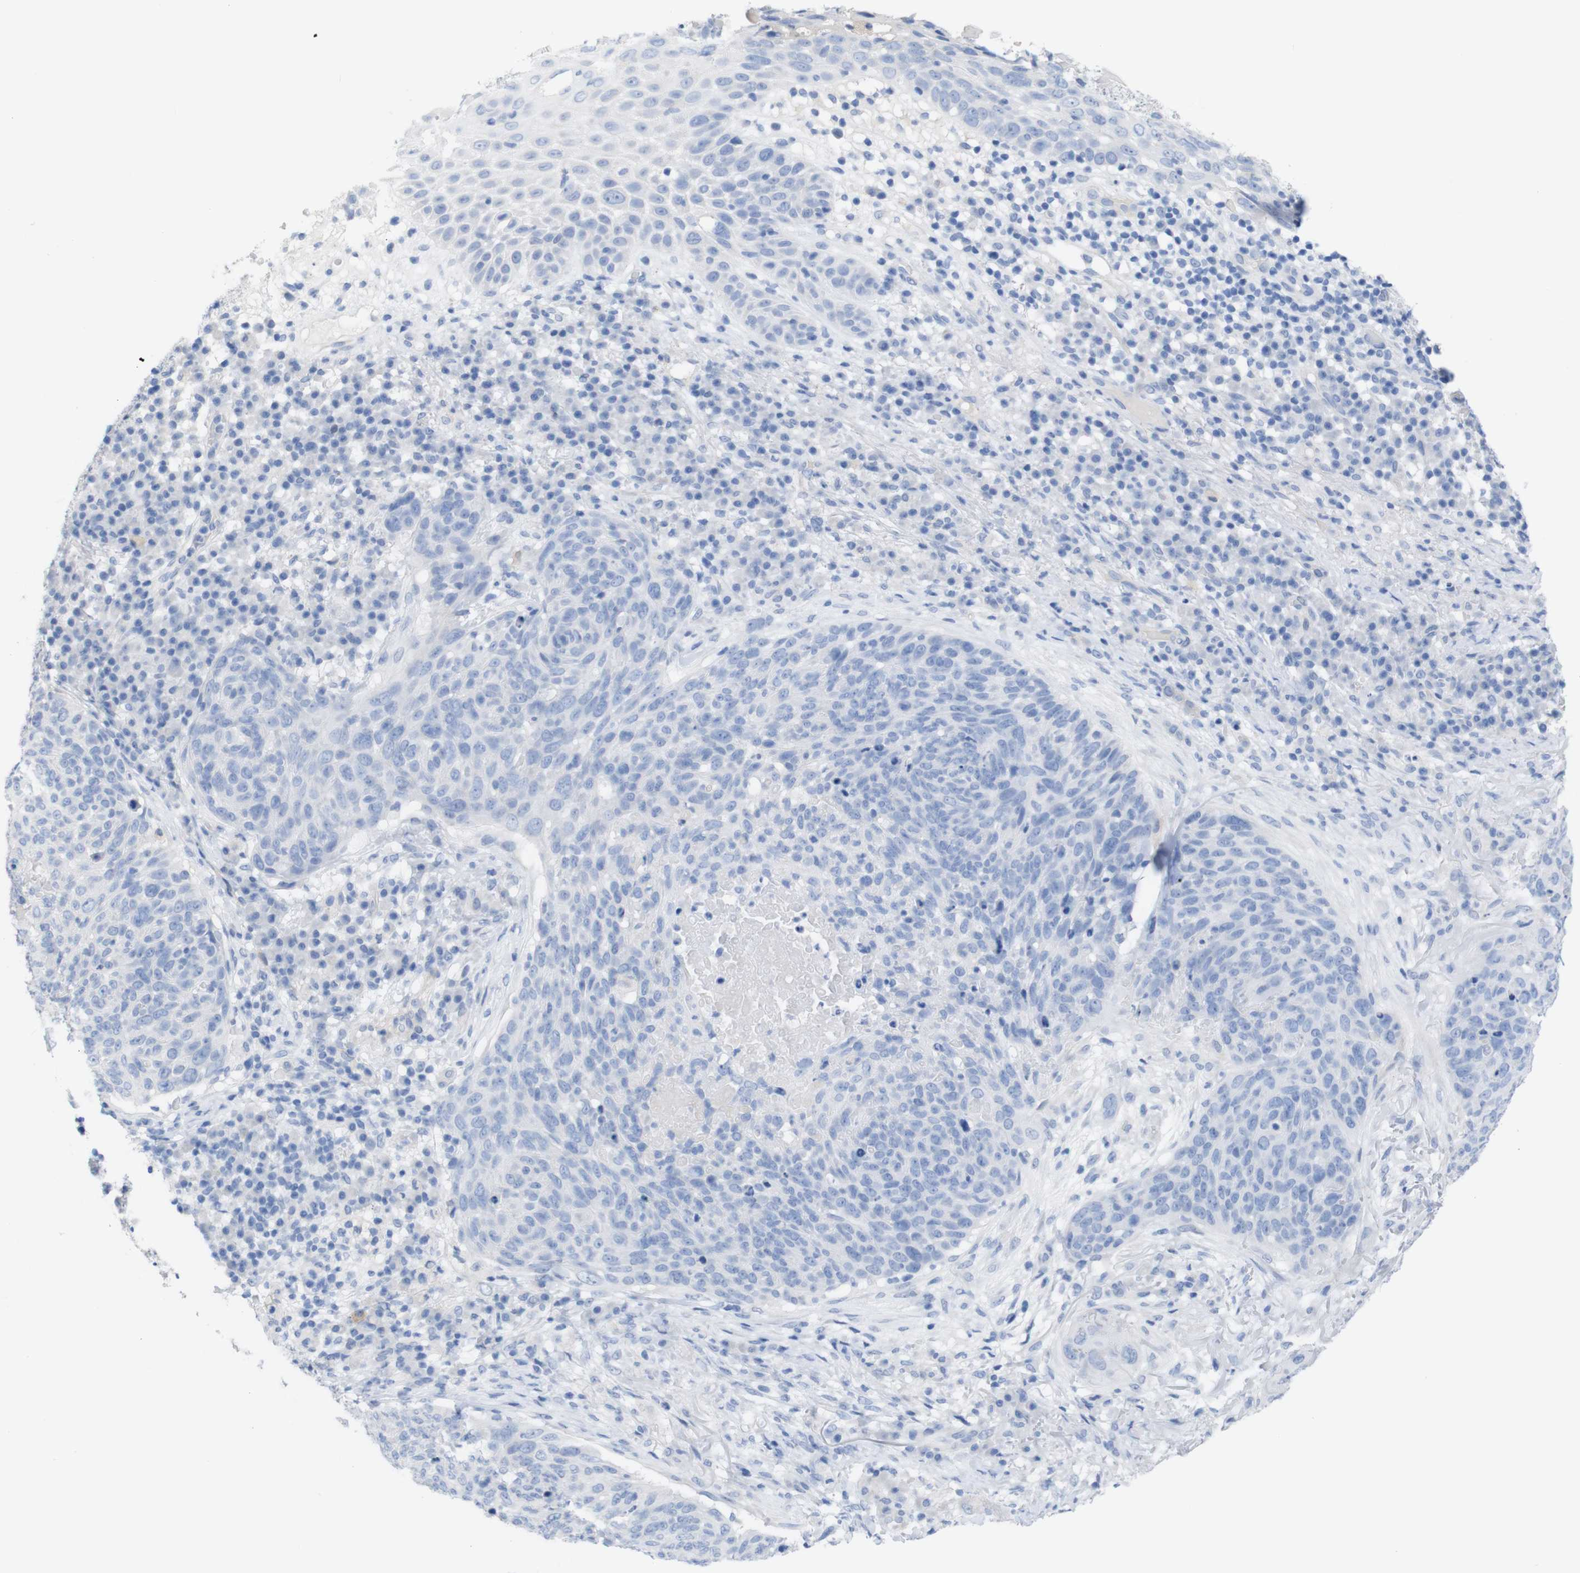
{"staining": {"intensity": "negative", "quantity": "none", "location": "none"}, "tissue": "skin cancer", "cell_type": "Tumor cells", "image_type": "cancer", "snomed": [{"axis": "morphology", "description": "Squamous cell carcinoma in situ, NOS"}, {"axis": "morphology", "description": "Squamous cell carcinoma, NOS"}, {"axis": "topography", "description": "Skin"}], "caption": "Immunohistochemical staining of human skin cancer (squamous cell carcinoma in situ) exhibits no significant positivity in tumor cells.", "gene": "PNMA1", "patient": {"sex": "male", "age": 93}}